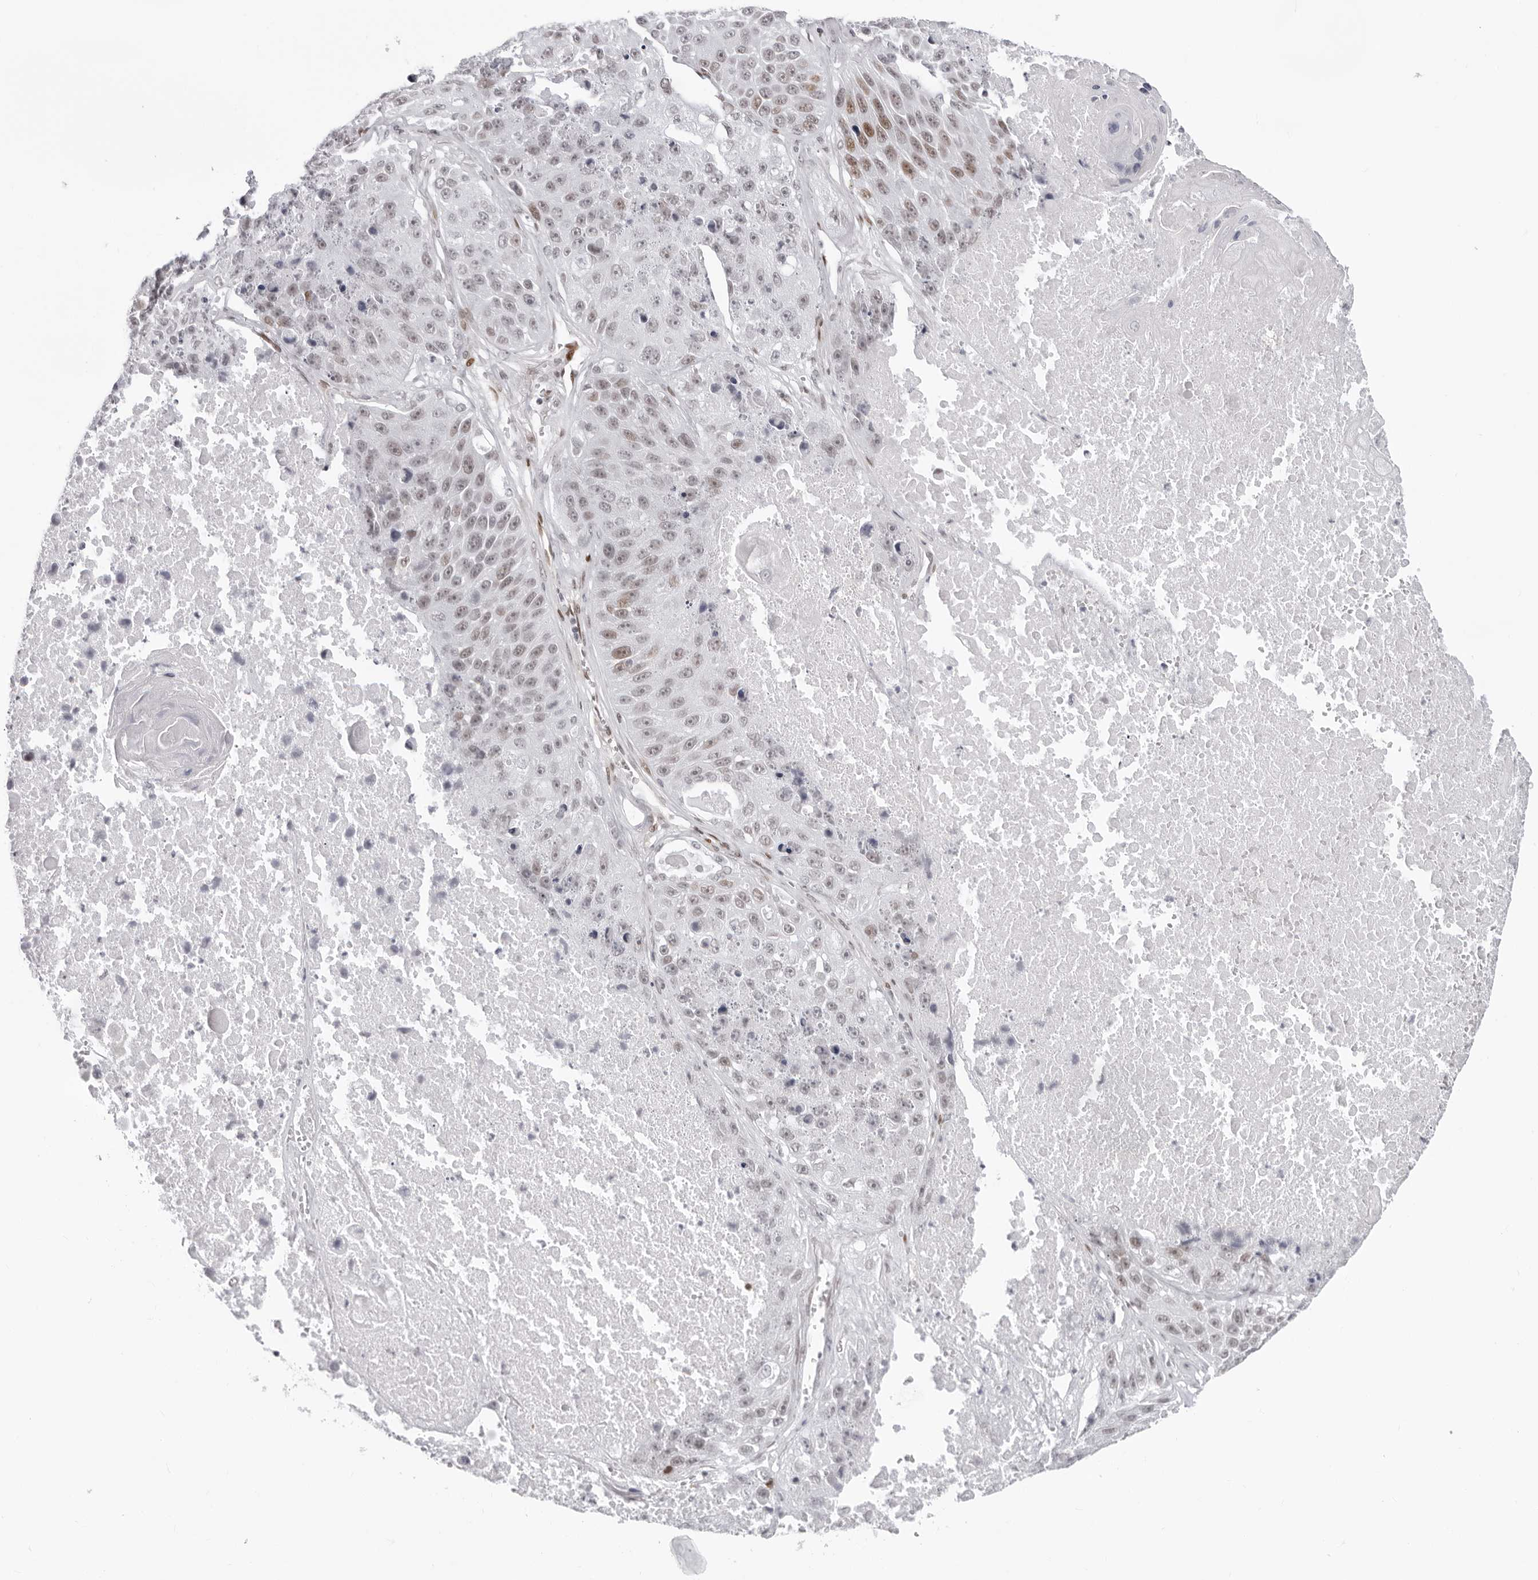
{"staining": {"intensity": "weak", "quantity": "25%-75%", "location": "nuclear"}, "tissue": "lung cancer", "cell_type": "Tumor cells", "image_type": "cancer", "snomed": [{"axis": "morphology", "description": "Squamous cell carcinoma, NOS"}, {"axis": "topography", "description": "Lung"}], "caption": "A high-resolution micrograph shows immunohistochemistry staining of lung cancer, which reveals weak nuclear expression in about 25%-75% of tumor cells. The staining was performed using DAB (3,3'-diaminobenzidine), with brown indicating positive protein expression. Nuclei are stained blue with hematoxylin.", "gene": "NTPCR", "patient": {"sex": "male", "age": 61}}